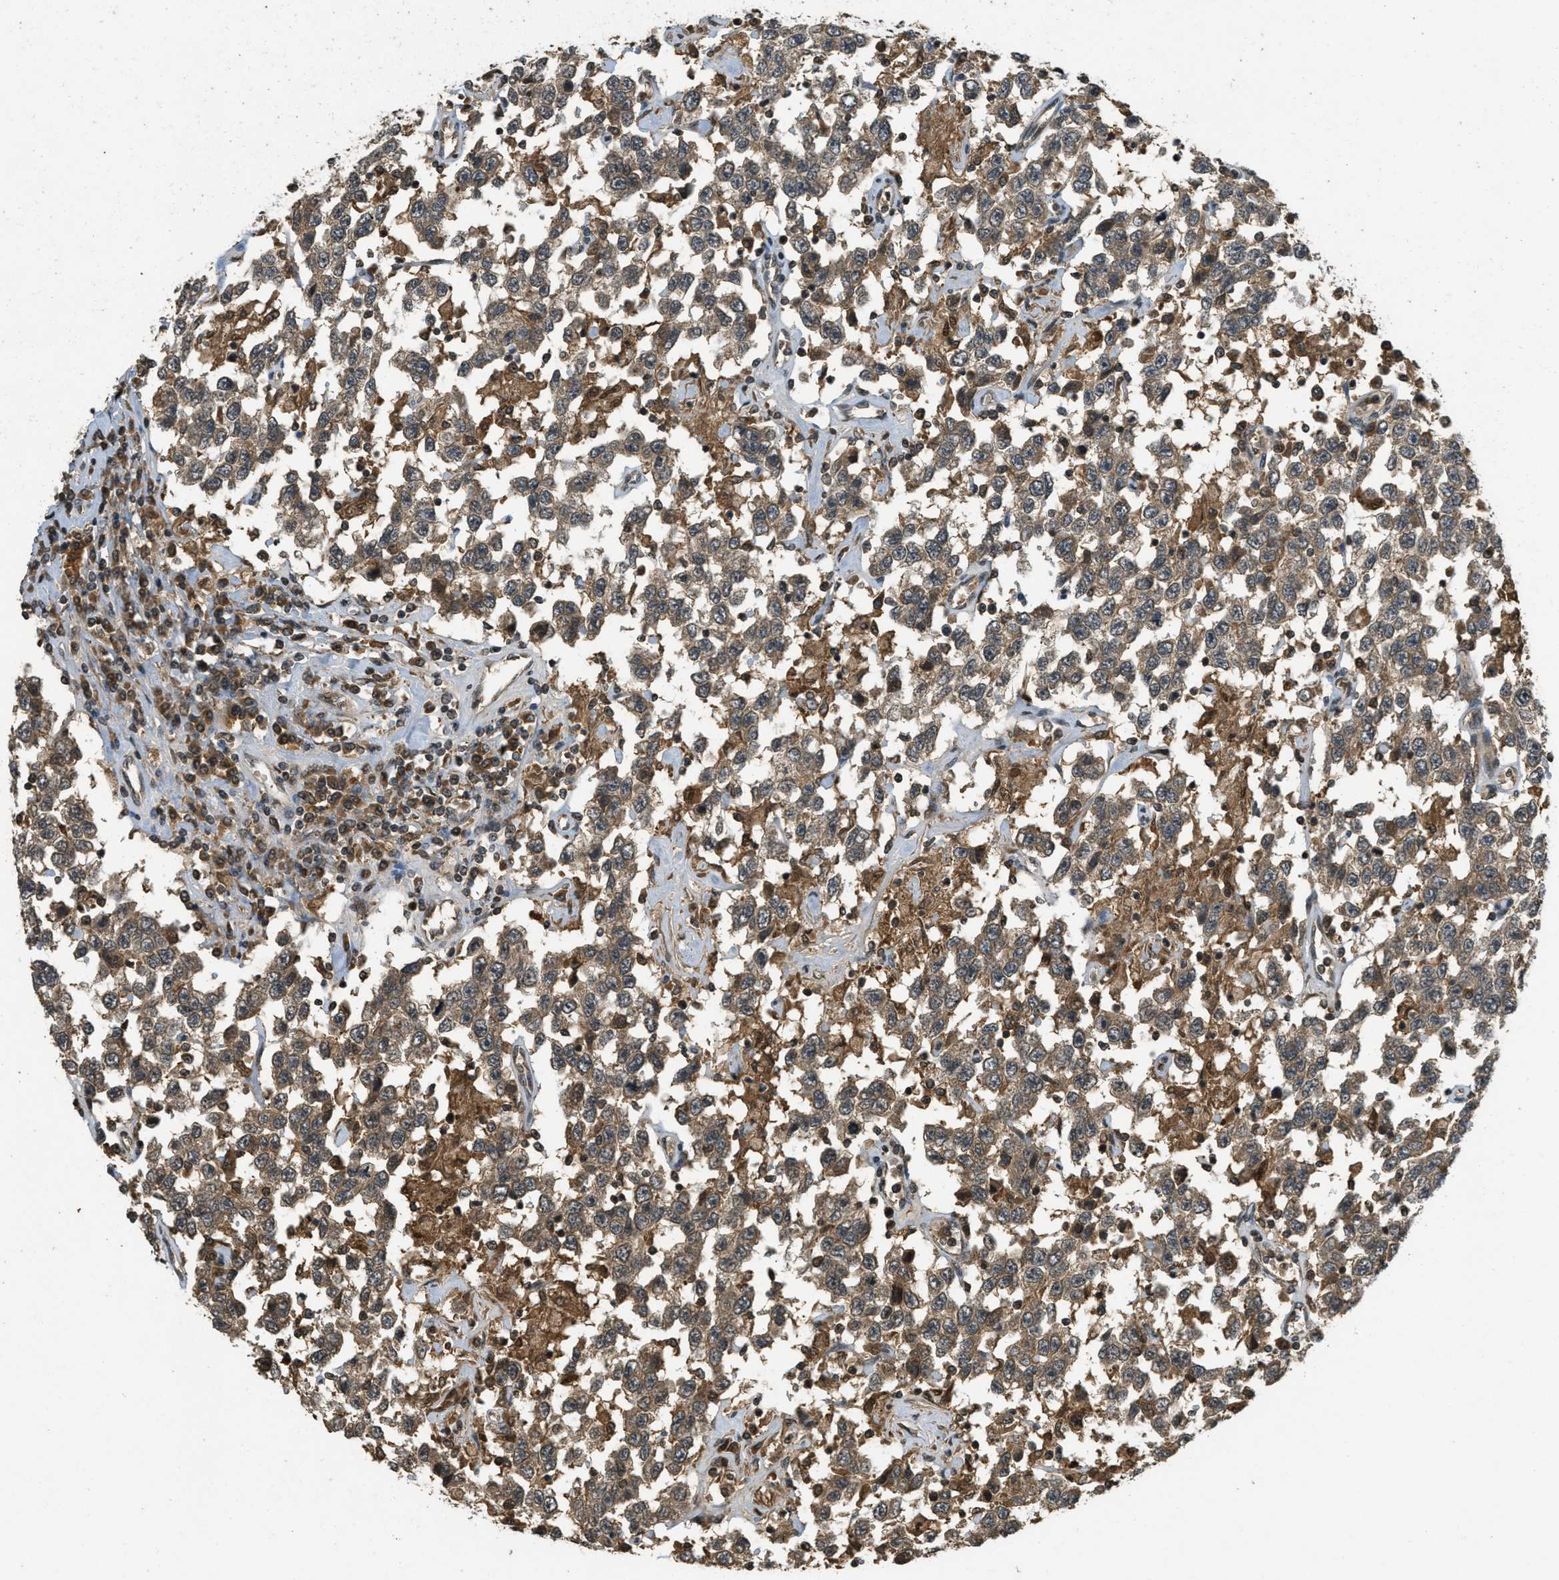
{"staining": {"intensity": "moderate", "quantity": ">75%", "location": "cytoplasmic/membranous"}, "tissue": "testis cancer", "cell_type": "Tumor cells", "image_type": "cancer", "snomed": [{"axis": "morphology", "description": "Seminoma, NOS"}, {"axis": "topography", "description": "Testis"}], "caption": "The photomicrograph demonstrates immunohistochemical staining of testis cancer (seminoma). There is moderate cytoplasmic/membranous expression is seen in approximately >75% of tumor cells.", "gene": "ATG7", "patient": {"sex": "male", "age": 41}}